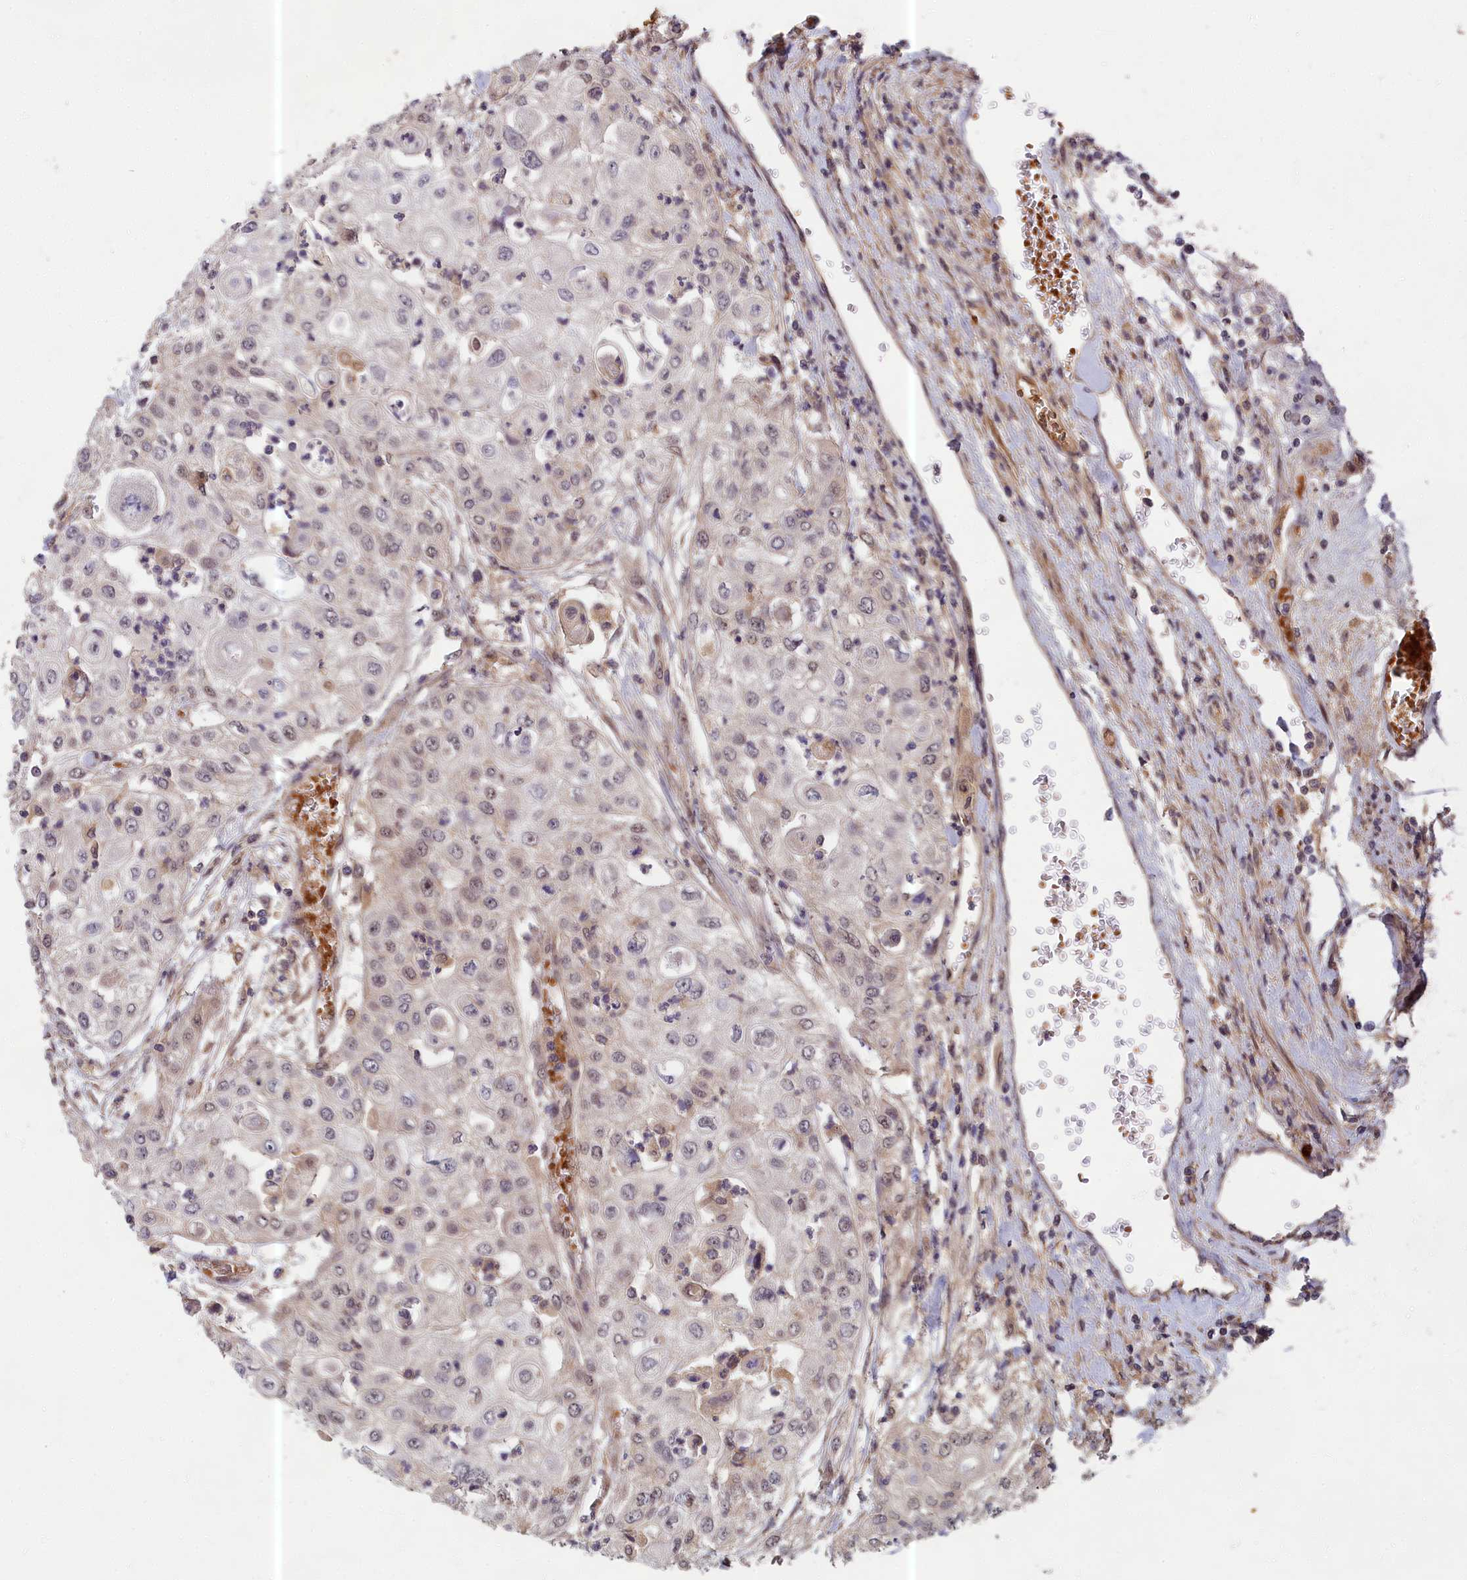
{"staining": {"intensity": "negative", "quantity": "none", "location": "none"}, "tissue": "urothelial cancer", "cell_type": "Tumor cells", "image_type": "cancer", "snomed": [{"axis": "morphology", "description": "Urothelial carcinoma, High grade"}, {"axis": "topography", "description": "Urinary bladder"}], "caption": "Immunohistochemistry (IHC) of urothelial carcinoma (high-grade) reveals no expression in tumor cells.", "gene": "EARS2", "patient": {"sex": "female", "age": 79}}